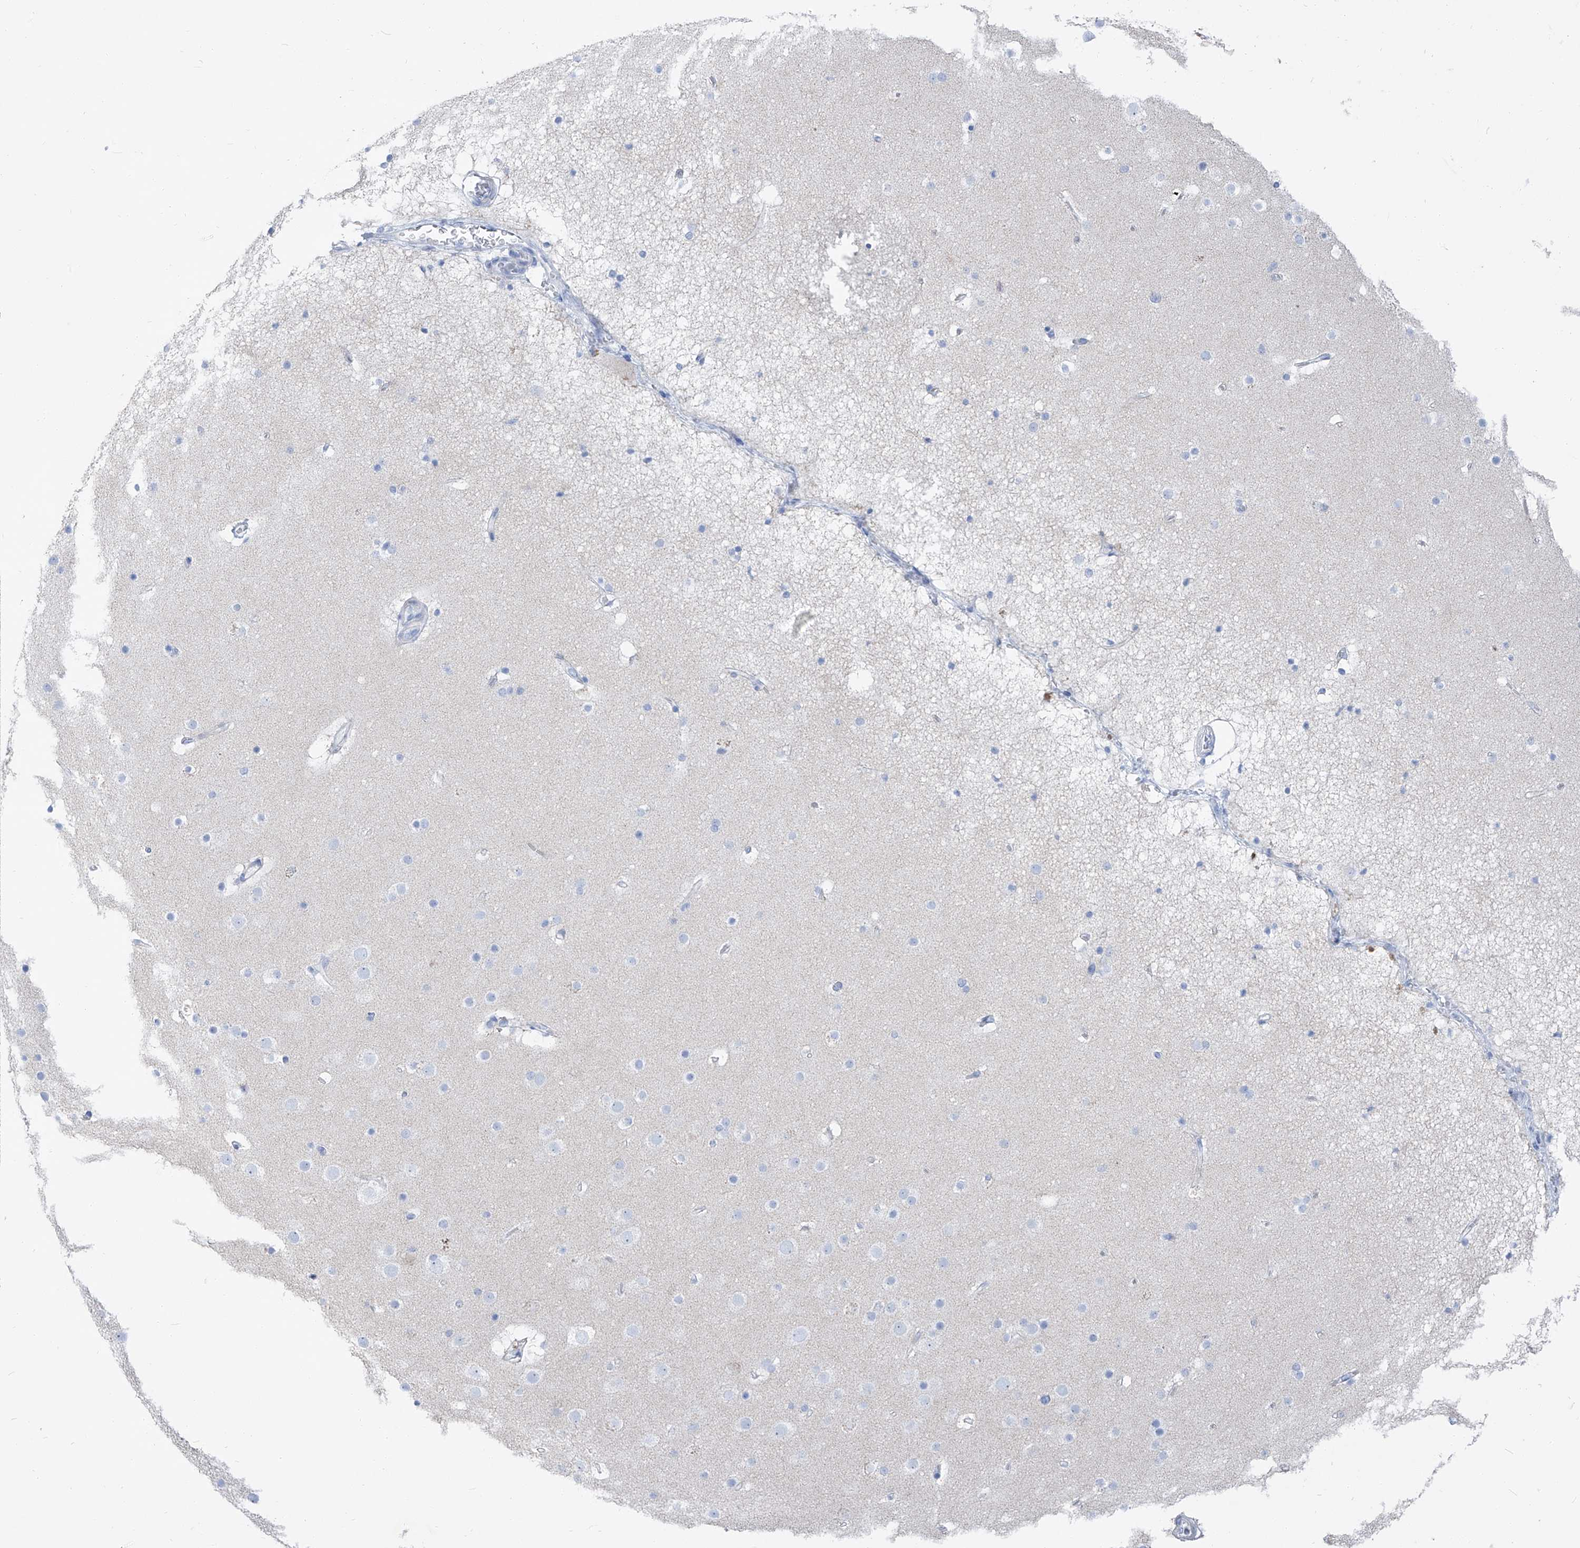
{"staining": {"intensity": "negative", "quantity": "none", "location": "none"}, "tissue": "cerebral cortex", "cell_type": "Endothelial cells", "image_type": "normal", "snomed": [{"axis": "morphology", "description": "Normal tissue, NOS"}, {"axis": "topography", "description": "Cerebral cortex"}], "caption": "Micrograph shows no significant protein positivity in endothelial cells of unremarkable cerebral cortex.", "gene": "FRS3", "patient": {"sex": "male", "age": 57}}